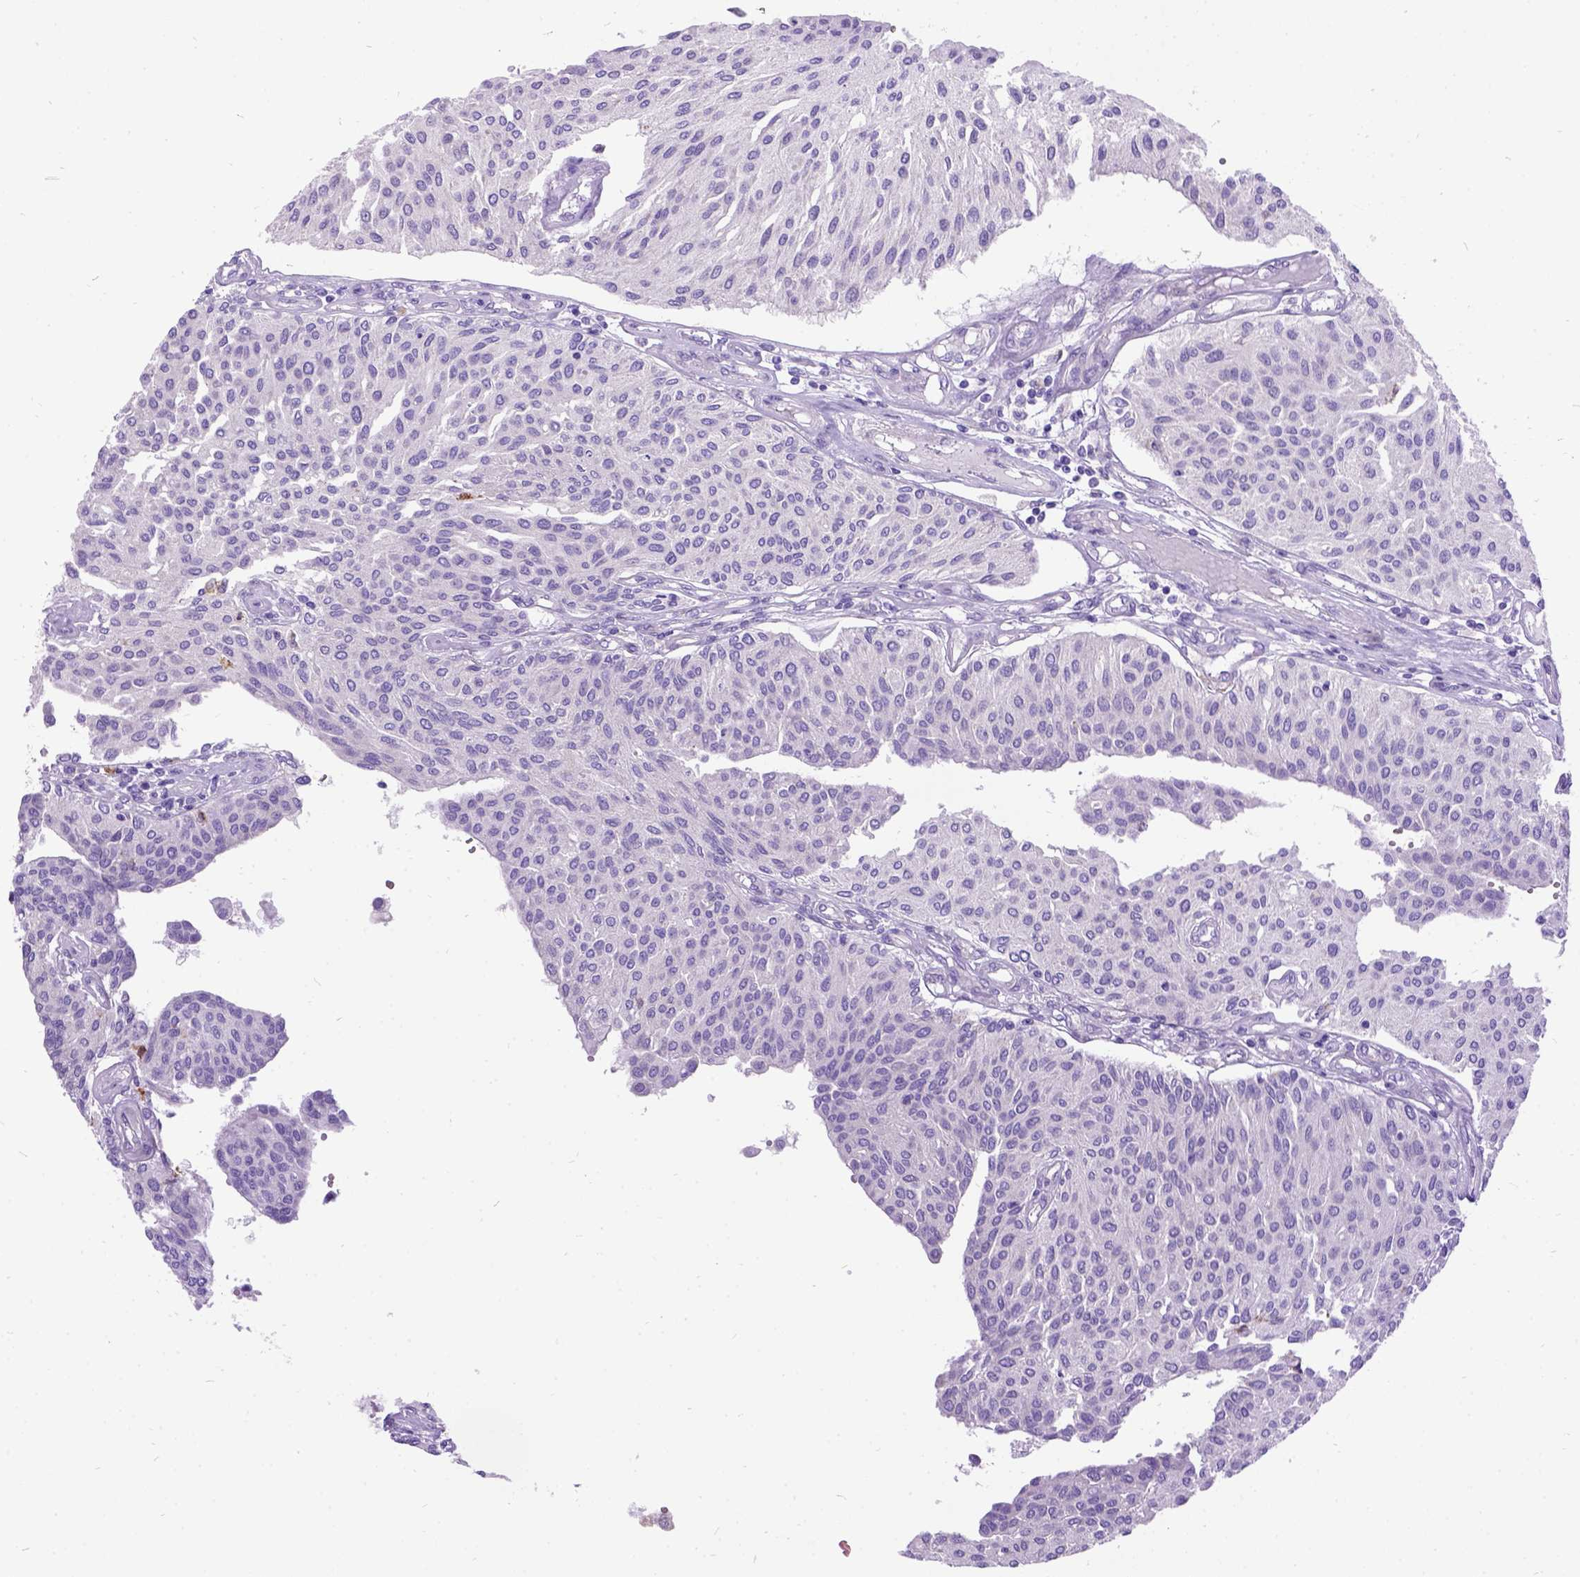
{"staining": {"intensity": "negative", "quantity": "none", "location": "none"}, "tissue": "urothelial cancer", "cell_type": "Tumor cells", "image_type": "cancer", "snomed": [{"axis": "morphology", "description": "Urothelial carcinoma, NOS"}, {"axis": "topography", "description": "Urinary bladder"}], "caption": "Protein analysis of transitional cell carcinoma reveals no significant expression in tumor cells. (DAB immunohistochemistry (IHC), high magnification).", "gene": "CFAP54", "patient": {"sex": "male", "age": 55}}